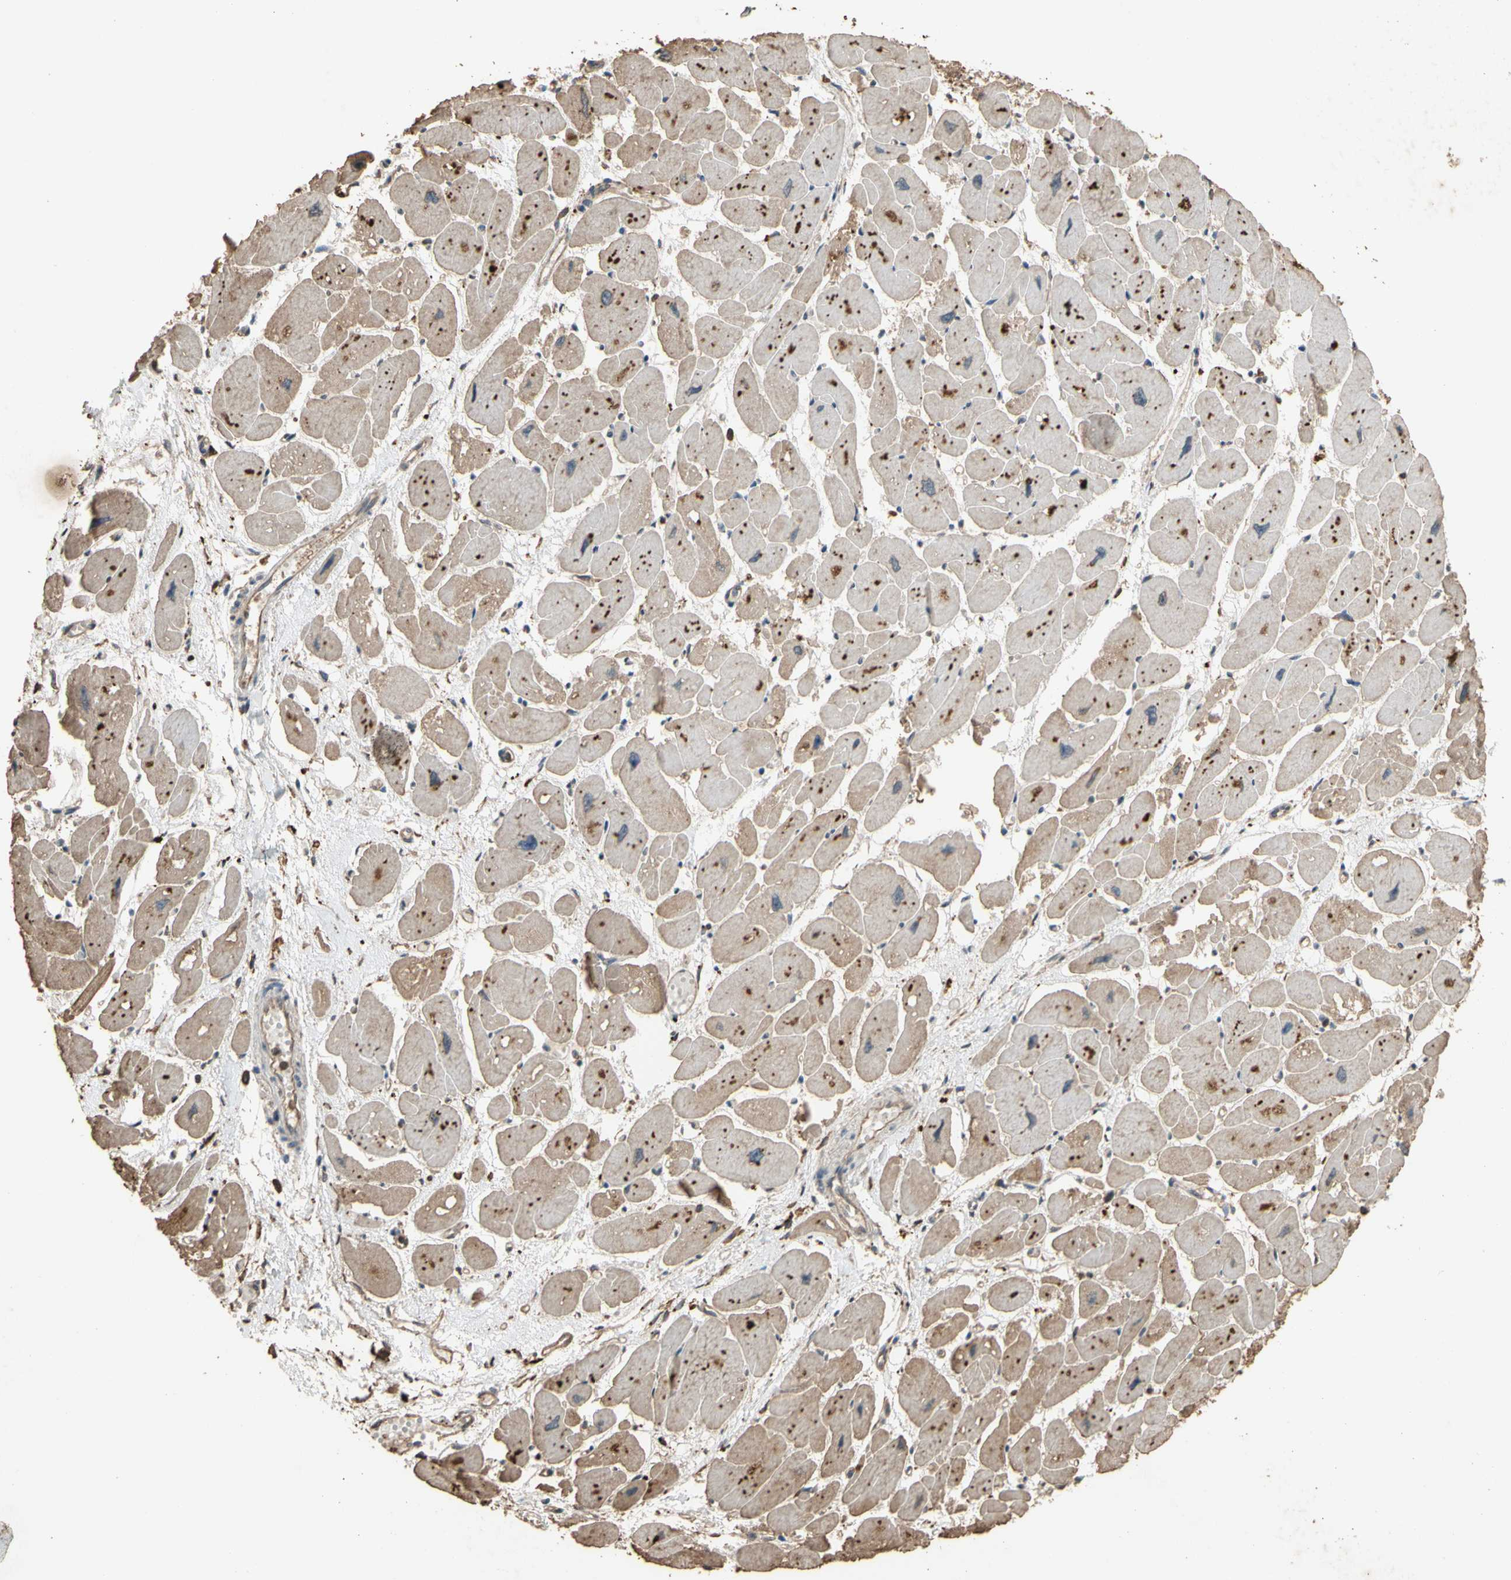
{"staining": {"intensity": "weak", "quantity": ">75%", "location": "cytoplasmic/membranous"}, "tissue": "heart muscle", "cell_type": "Cardiomyocytes", "image_type": "normal", "snomed": [{"axis": "morphology", "description": "Normal tissue, NOS"}, {"axis": "topography", "description": "Heart"}], "caption": "The histopathology image shows a brown stain indicating the presence of a protein in the cytoplasmic/membranous of cardiomyocytes in heart muscle. (Brightfield microscopy of DAB IHC at high magnification).", "gene": "TNFSF13B", "patient": {"sex": "female", "age": 54}}